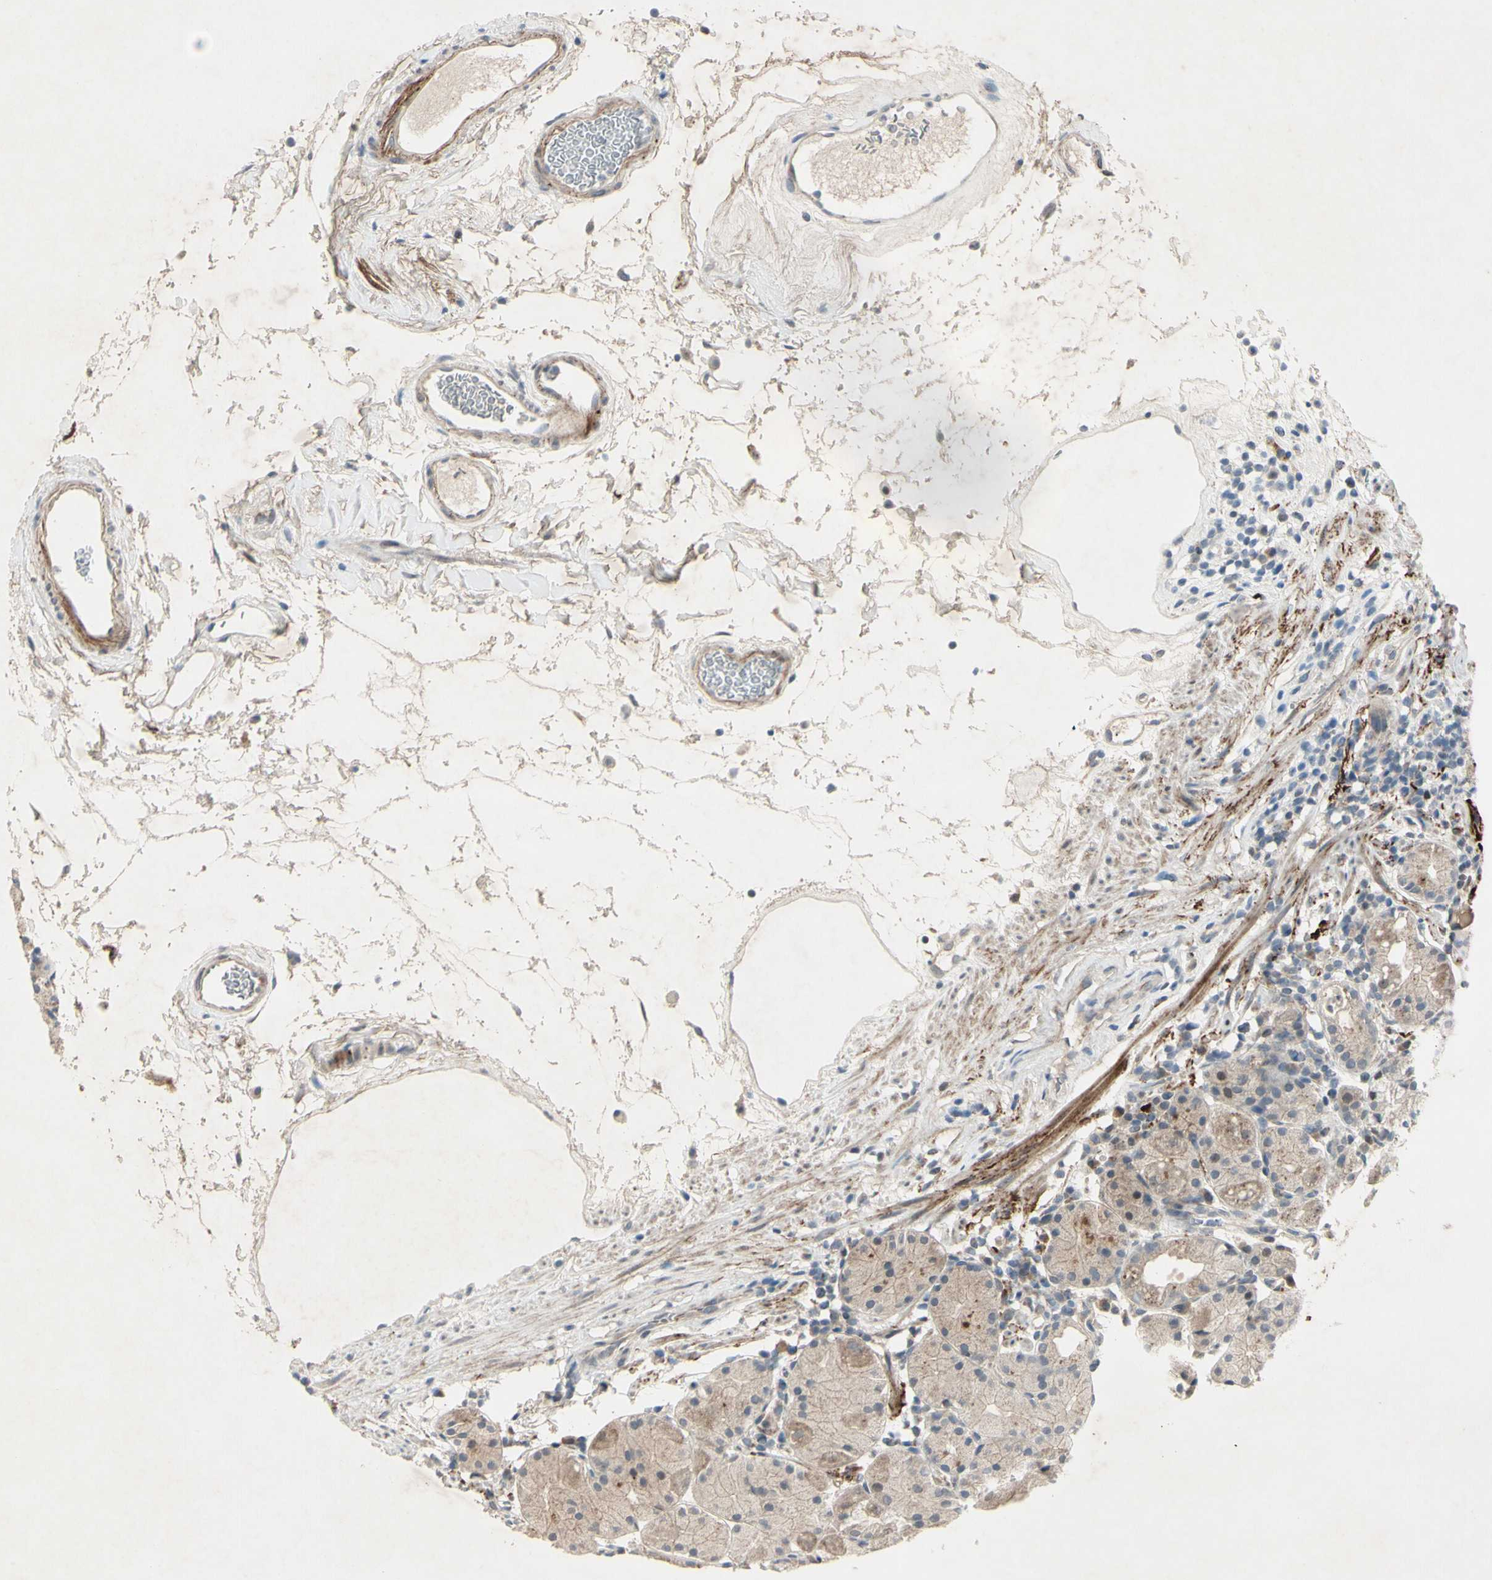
{"staining": {"intensity": "weak", "quantity": ">75%", "location": "cytoplasmic/membranous,nuclear"}, "tissue": "stomach", "cell_type": "Glandular cells", "image_type": "normal", "snomed": [{"axis": "morphology", "description": "Normal tissue, NOS"}, {"axis": "topography", "description": "Stomach"}, {"axis": "topography", "description": "Stomach, lower"}], "caption": "Protein staining by immunohistochemistry (IHC) demonstrates weak cytoplasmic/membranous,nuclear staining in about >75% of glandular cells in normal stomach.", "gene": "FGFR2", "patient": {"sex": "female", "age": 75}}